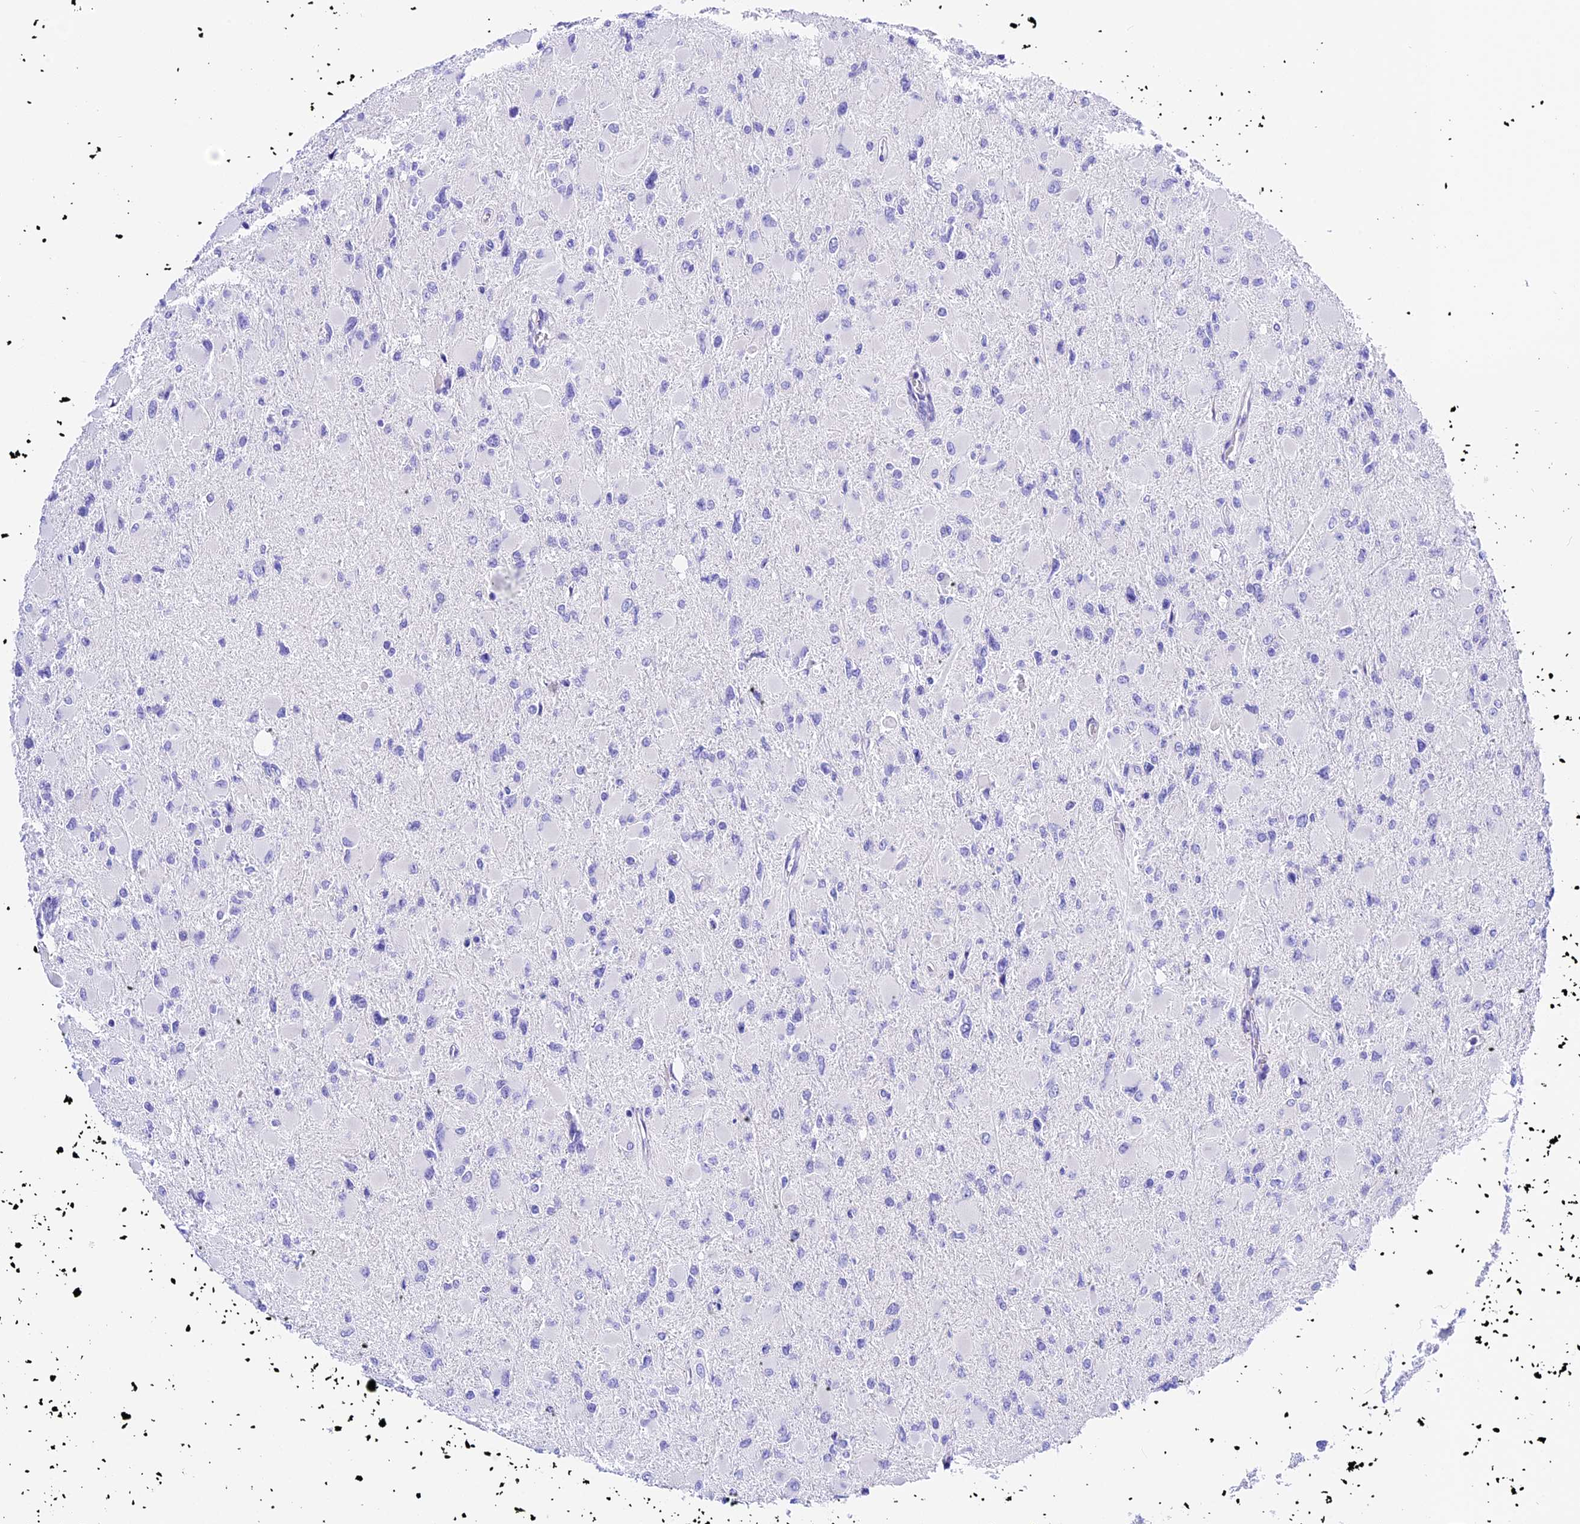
{"staining": {"intensity": "negative", "quantity": "none", "location": "none"}, "tissue": "glioma", "cell_type": "Tumor cells", "image_type": "cancer", "snomed": [{"axis": "morphology", "description": "Glioma, malignant, High grade"}, {"axis": "topography", "description": "Cerebral cortex"}], "caption": "Human malignant glioma (high-grade) stained for a protein using immunohistochemistry exhibits no positivity in tumor cells.", "gene": "PSG11", "patient": {"sex": "female", "age": 36}}